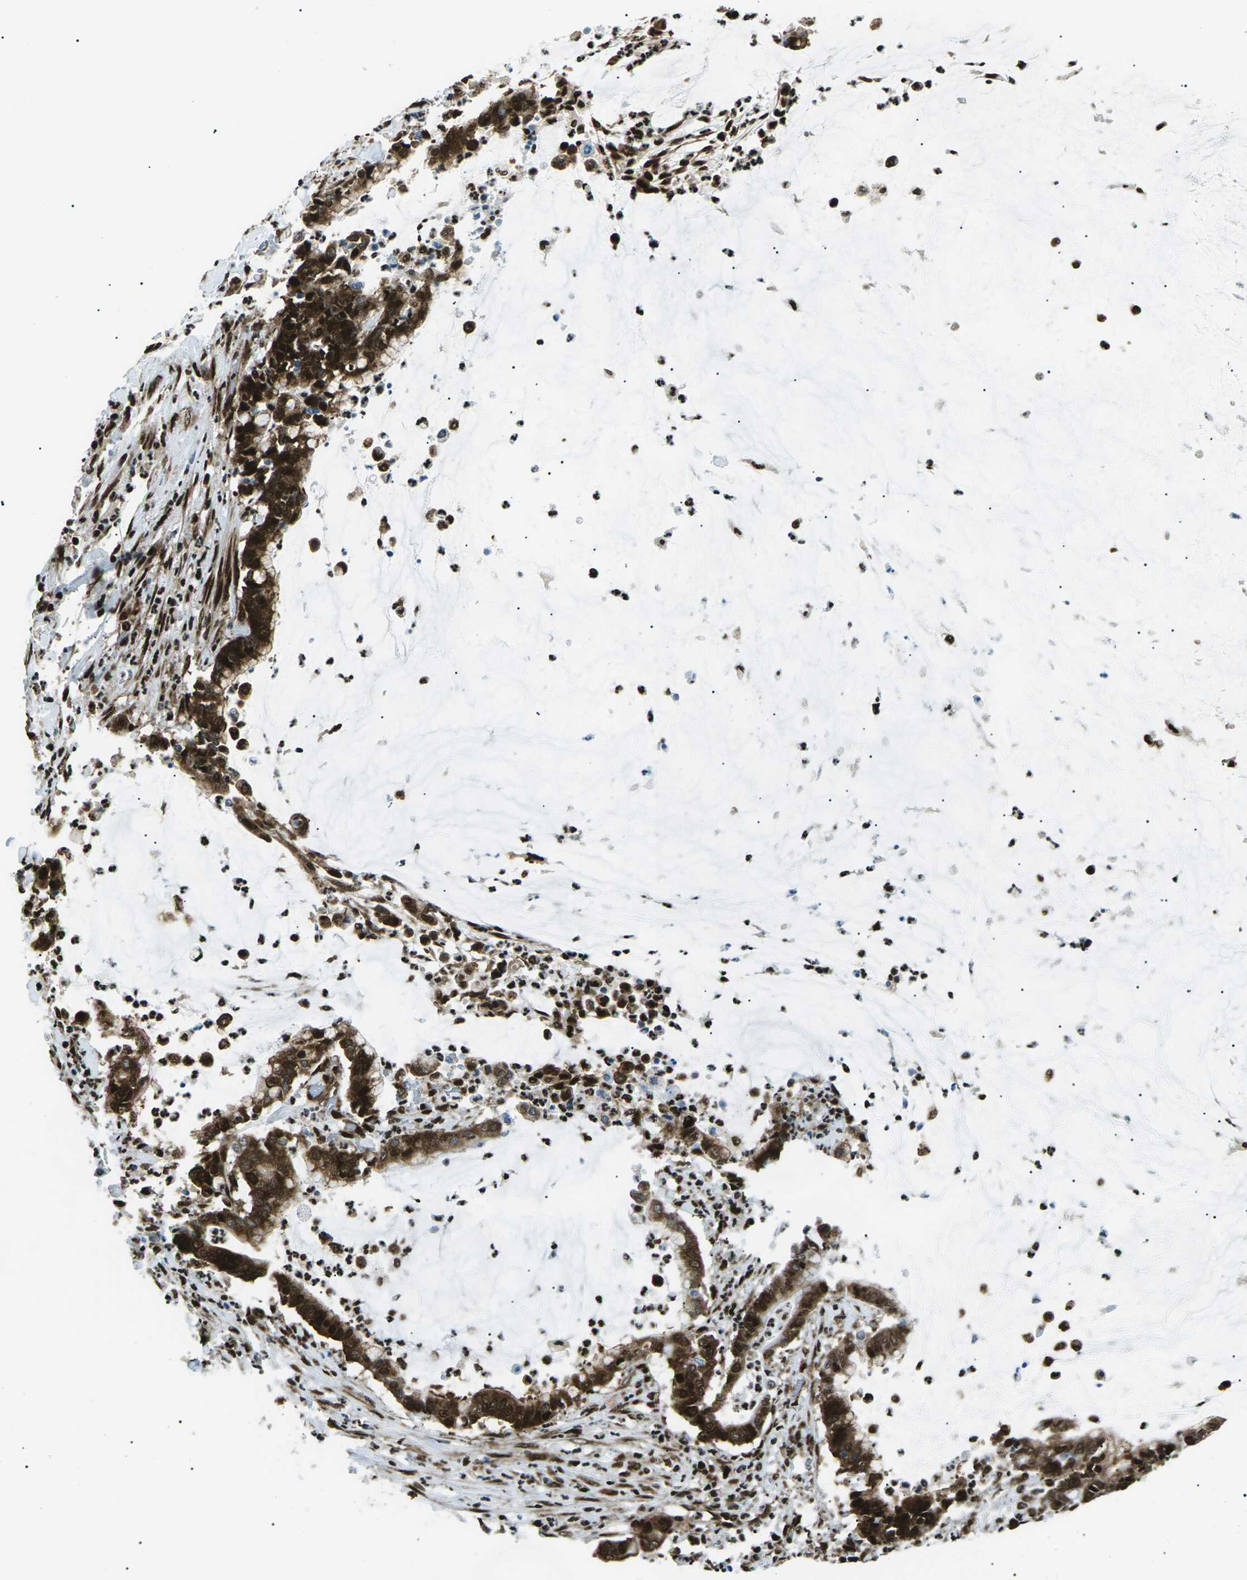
{"staining": {"intensity": "strong", "quantity": ">75%", "location": "nuclear"}, "tissue": "pancreatic cancer", "cell_type": "Tumor cells", "image_type": "cancer", "snomed": [{"axis": "morphology", "description": "Adenocarcinoma, NOS"}, {"axis": "topography", "description": "Pancreas"}], "caption": "Pancreatic cancer (adenocarcinoma) stained with a protein marker shows strong staining in tumor cells.", "gene": "HNRNPK", "patient": {"sex": "male", "age": 41}}